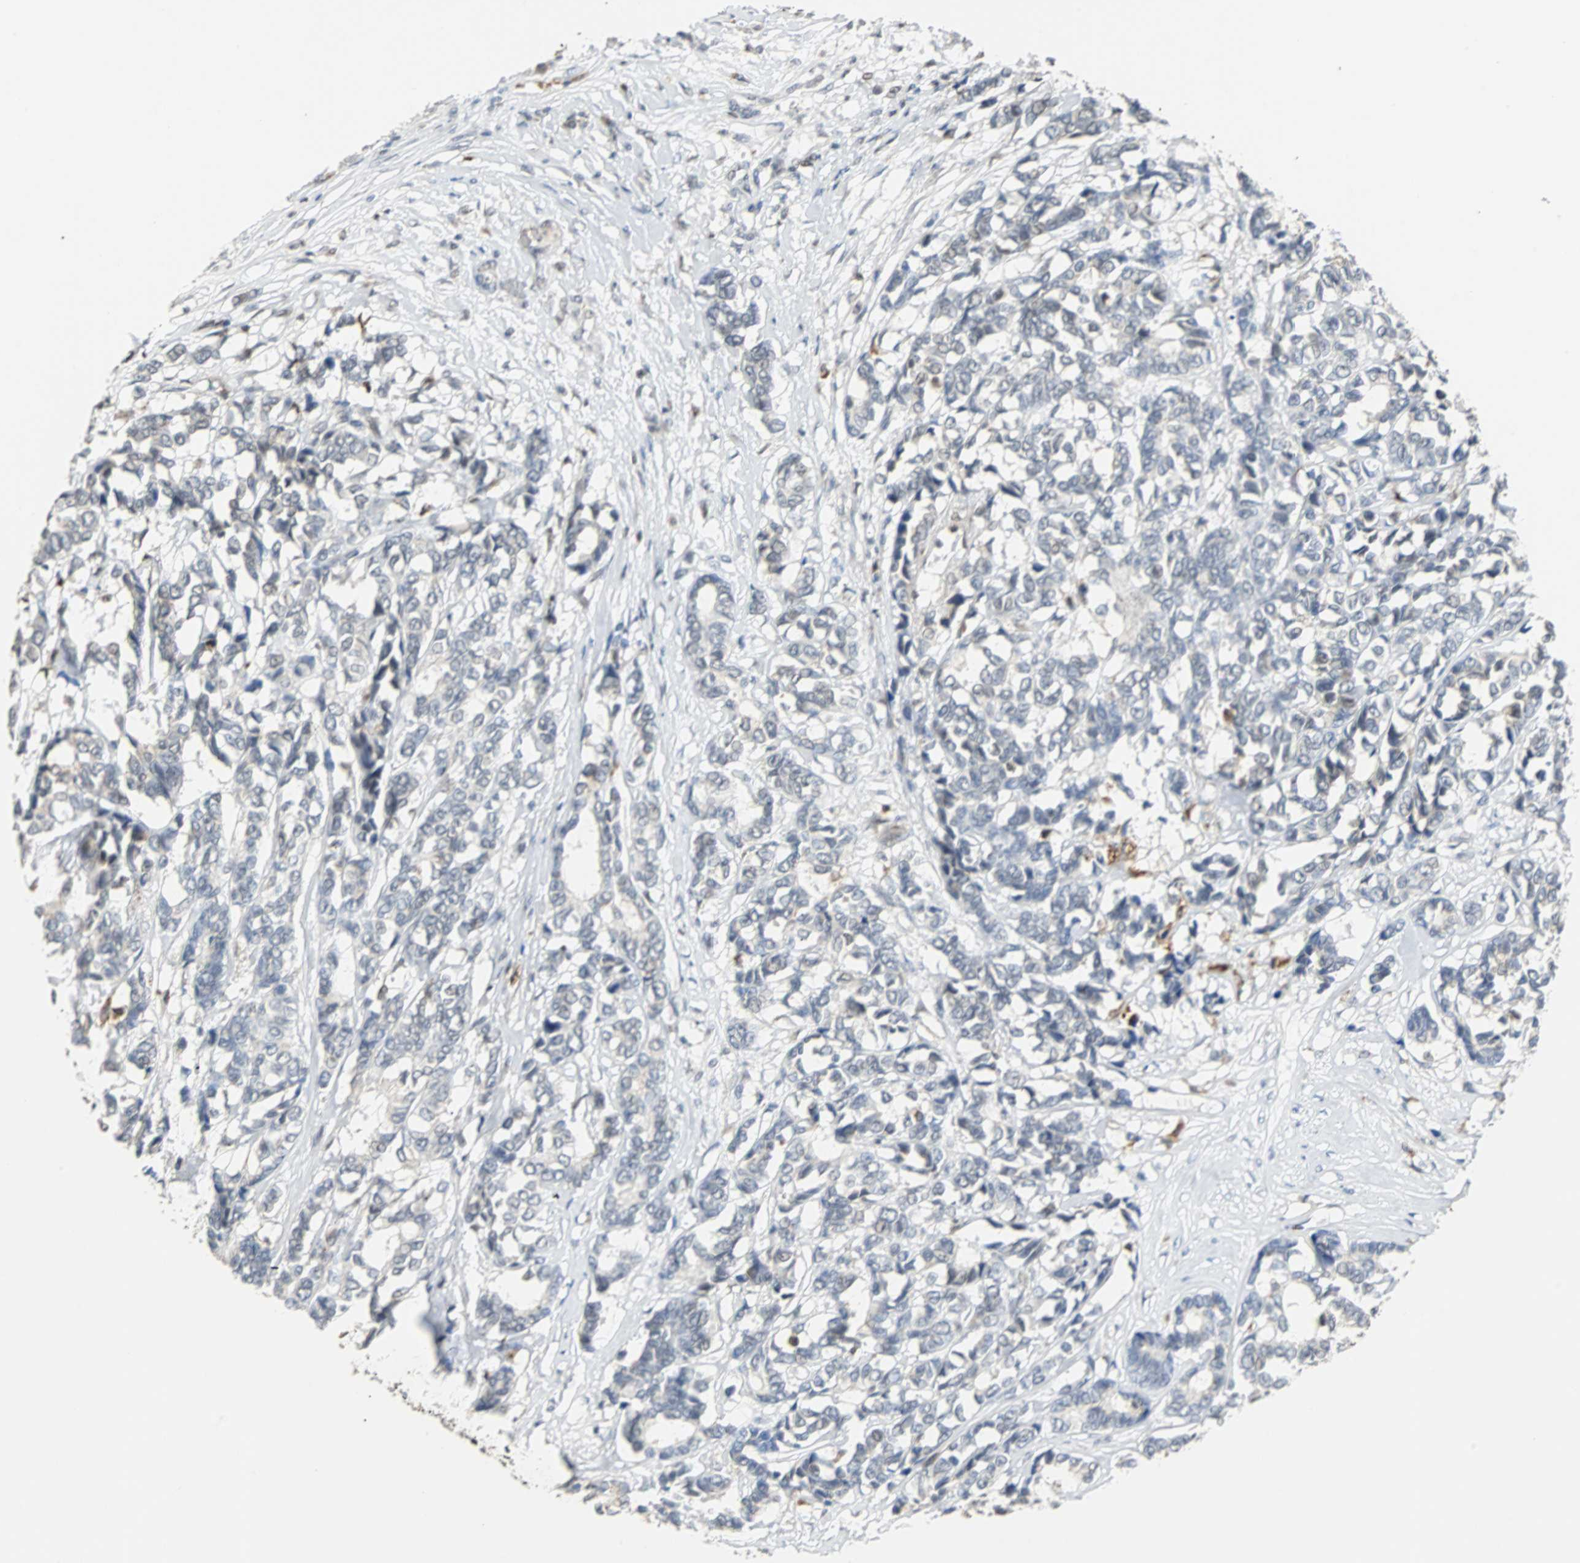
{"staining": {"intensity": "negative", "quantity": "none", "location": "none"}, "tissue": "breast cancer", "cell_type": "Tumor cells", "image_type": "cancer", "snomed": [{"axis": "morphology", "description": "Duct carcinoma"}, {"axis": "topography", "description": "Breast"}], "caption": "Breast cancer (invasive ductal carcinoma) was stained to show a protein in brown. There is no significant positivity in tumor cells.", "gene": "HLX", "patient": {"sex": "female", "age": 87}}